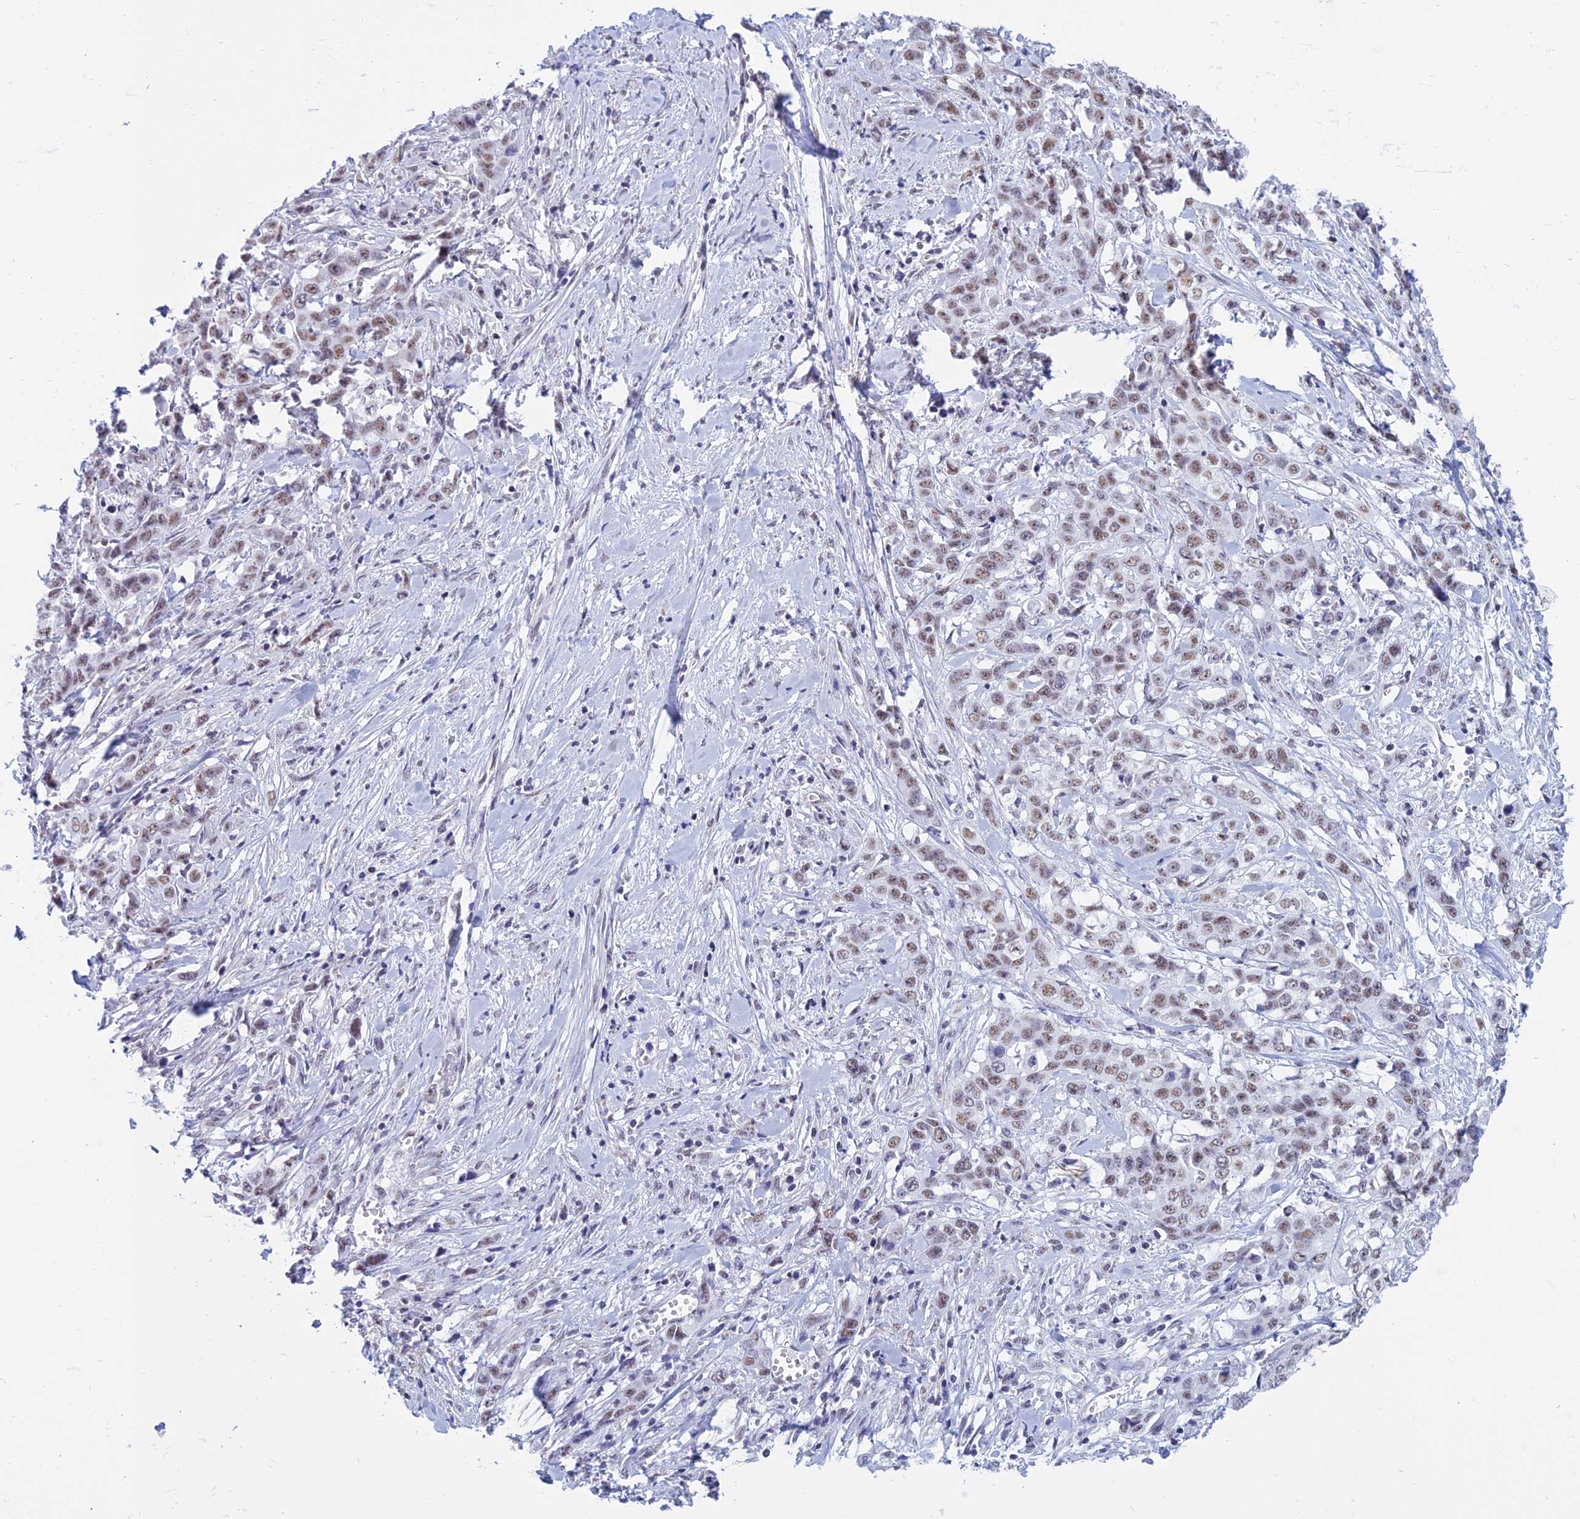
{"staining": {"intensity": "weak", "quantity": ">75%", "location": "nuclear"}, "tissue": "stomach cancer", "cell_type": "Tumor cells", "image_type": "cancer", "snomed": [{"axis": "morphology", "description": "Adenocarcinoma, NOS"}, {"axis": "topography", "description": "Stomach, upper"}], "caption": "Immunohistochemical staining of stomach cancer (adenocarcinoma) reveals low levels of weak nuclear protein staining in about >75% of tumor cells. The protein is stained brown, and the nuclei are stained in blue (DAB IHC with brightfield microscopy, high magnification).", "gene": "KLF14", "patient": {"sex": "male", "age": 62}}